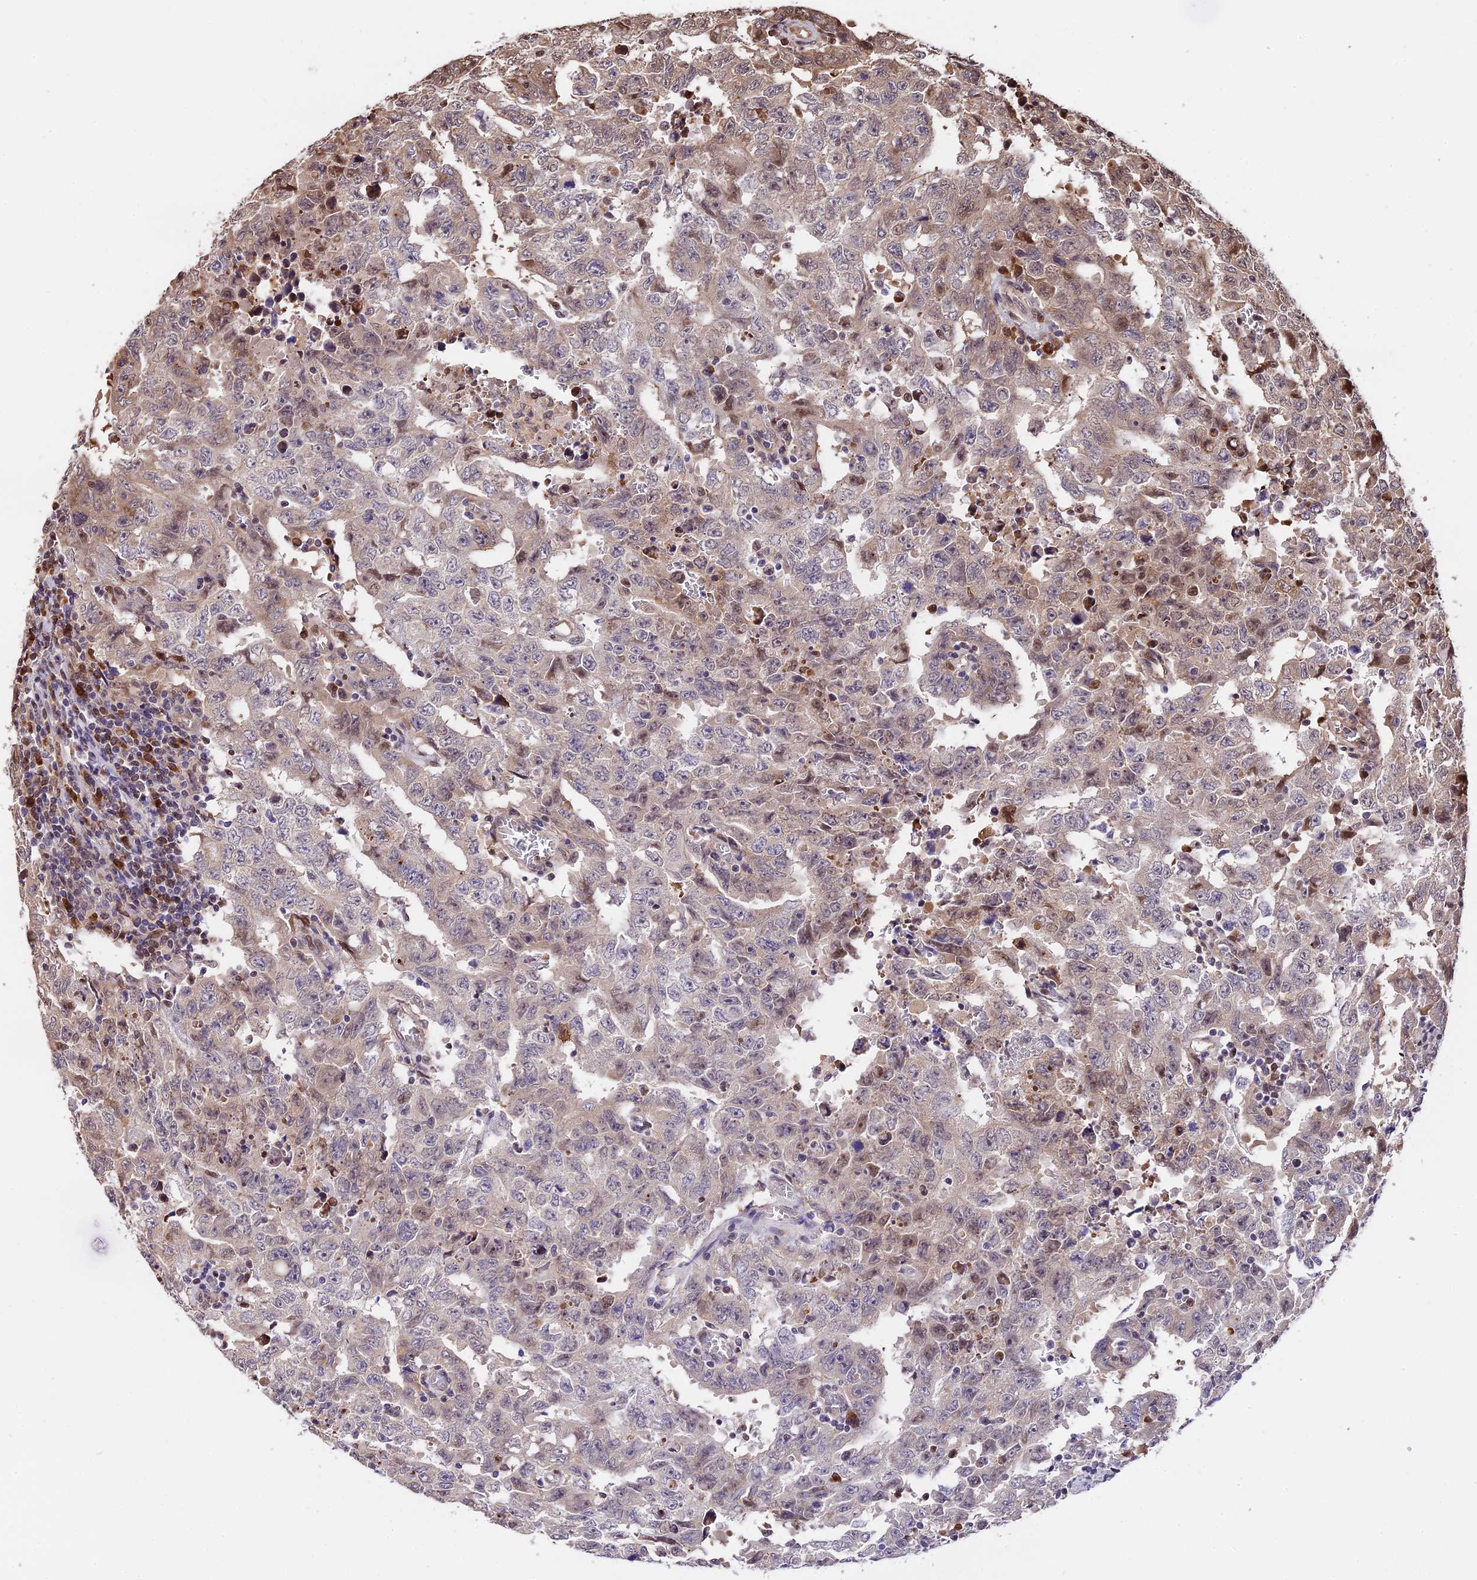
{"staining": {"intensity": "weak", "quantity": "<25%", "location": "cytoplasmic/membranous,nuclear"}, "tissue": "testis cancer", "cell_type": "Tumor cells", "image_type": "cancer", "snomed": [{"axis": "morphology", "description": "Carcinoma, Embryonal, NOS"}, {"axis": "topography", "description": "Testis"}], "caption": "Immunohistochemical staining of embryonal carcinoma (testis) reveals no significant expression in tumor cells. (Brightfield microscopy of DAB (3,3'-diaminobenzidine) immunohistochemistry at high magnification).", "gene": "HERPUD1", "patient": {"sex": "male", "age": 26}}